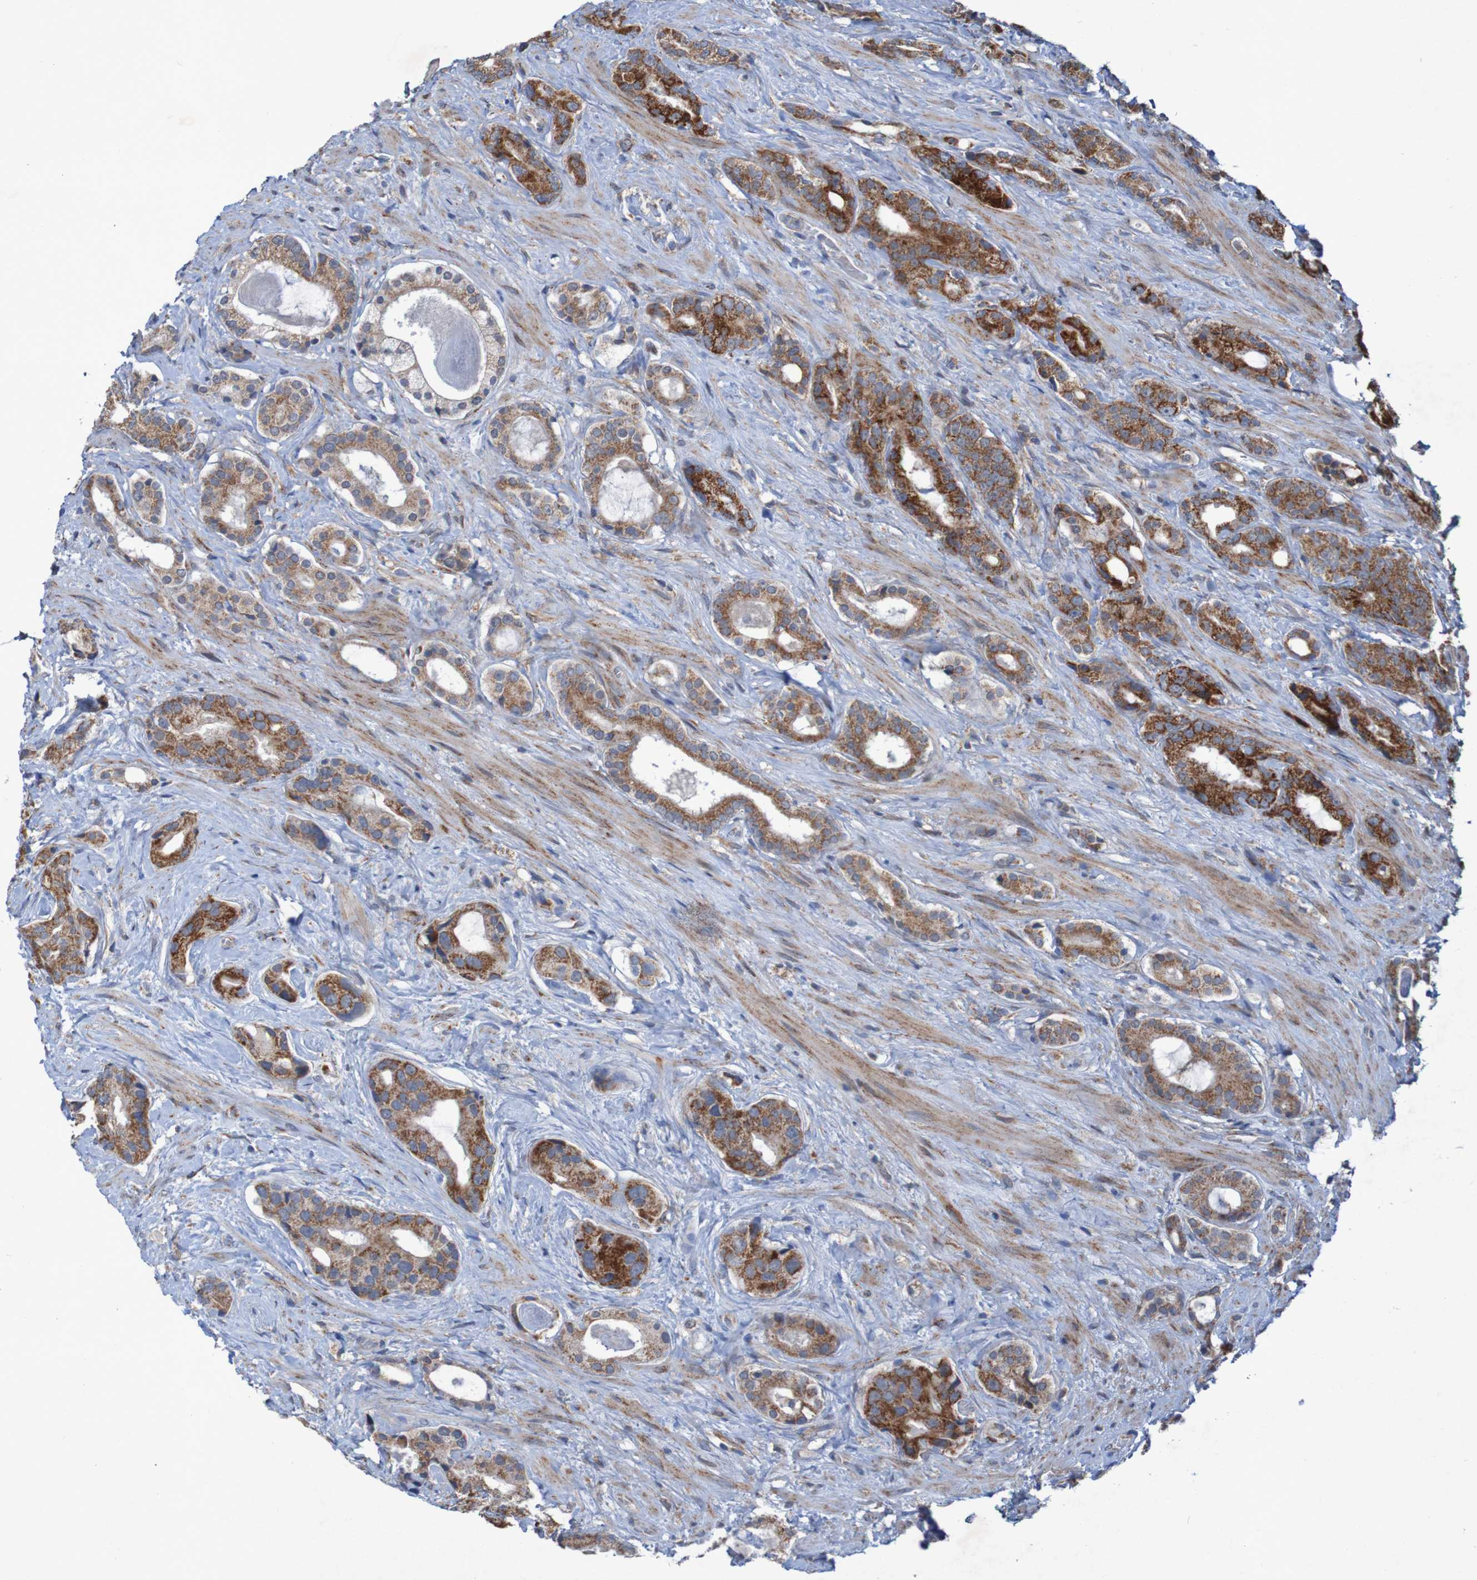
{"staining": {"intensity": "strong", "quantity": ">75%", "location": "cytoplasmic/membranous"}, "tissue": "prostate cancer", "cell_type": "Tumor cells", "image_type": "cancer", "snomed": [{"axis": "morphology", "description": "Adenocarcinoma, High grade"}, {"axis": "topography", "description": "Prostate"}], "caption": "The image displays immunohistochemical staining of prostate cancer (high-grade adenocarcinoma). There is strong cytoplasmic/membranous staining is seen in about >75% of tumor cells.", "gene": "CCDC51", "patient": {"sex": "male", "age": 71}}